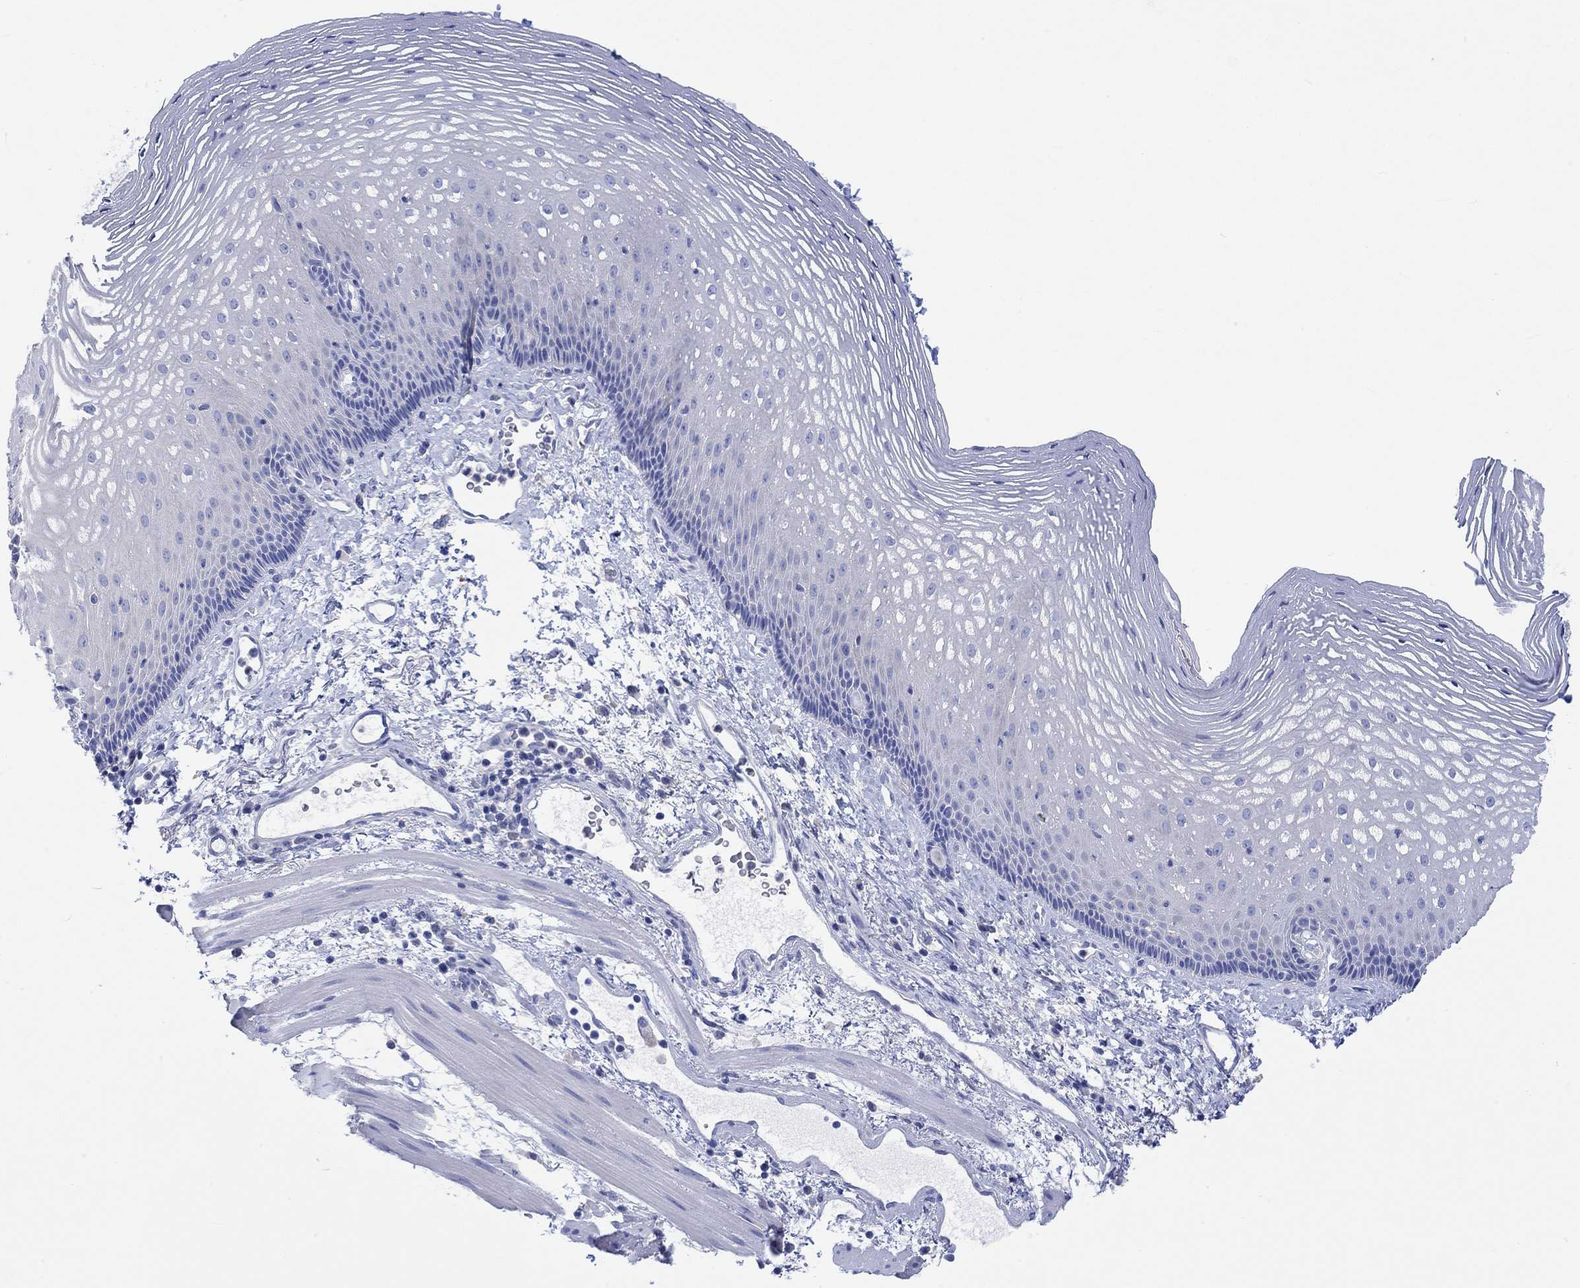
{"staining": {"intensity": "negative", "quantity": "none", "location": "none"}, "tissue": "esophagus", "cell_type": "Squamous epithelial cells", "image_type": "normal", "snomed": [{"axis": "morphology", "description": "Normal tissue, NOS"}, {"axis": "topography", "description": "Esophagus"}], "caption": "High power microscopy image of an immunohistochemistry micrograph of normal esophagus, revealing no significant positivity in squamous epithelial cells.", "gene": "REEP6", "patient": {"sex": "male", "age": 76}}